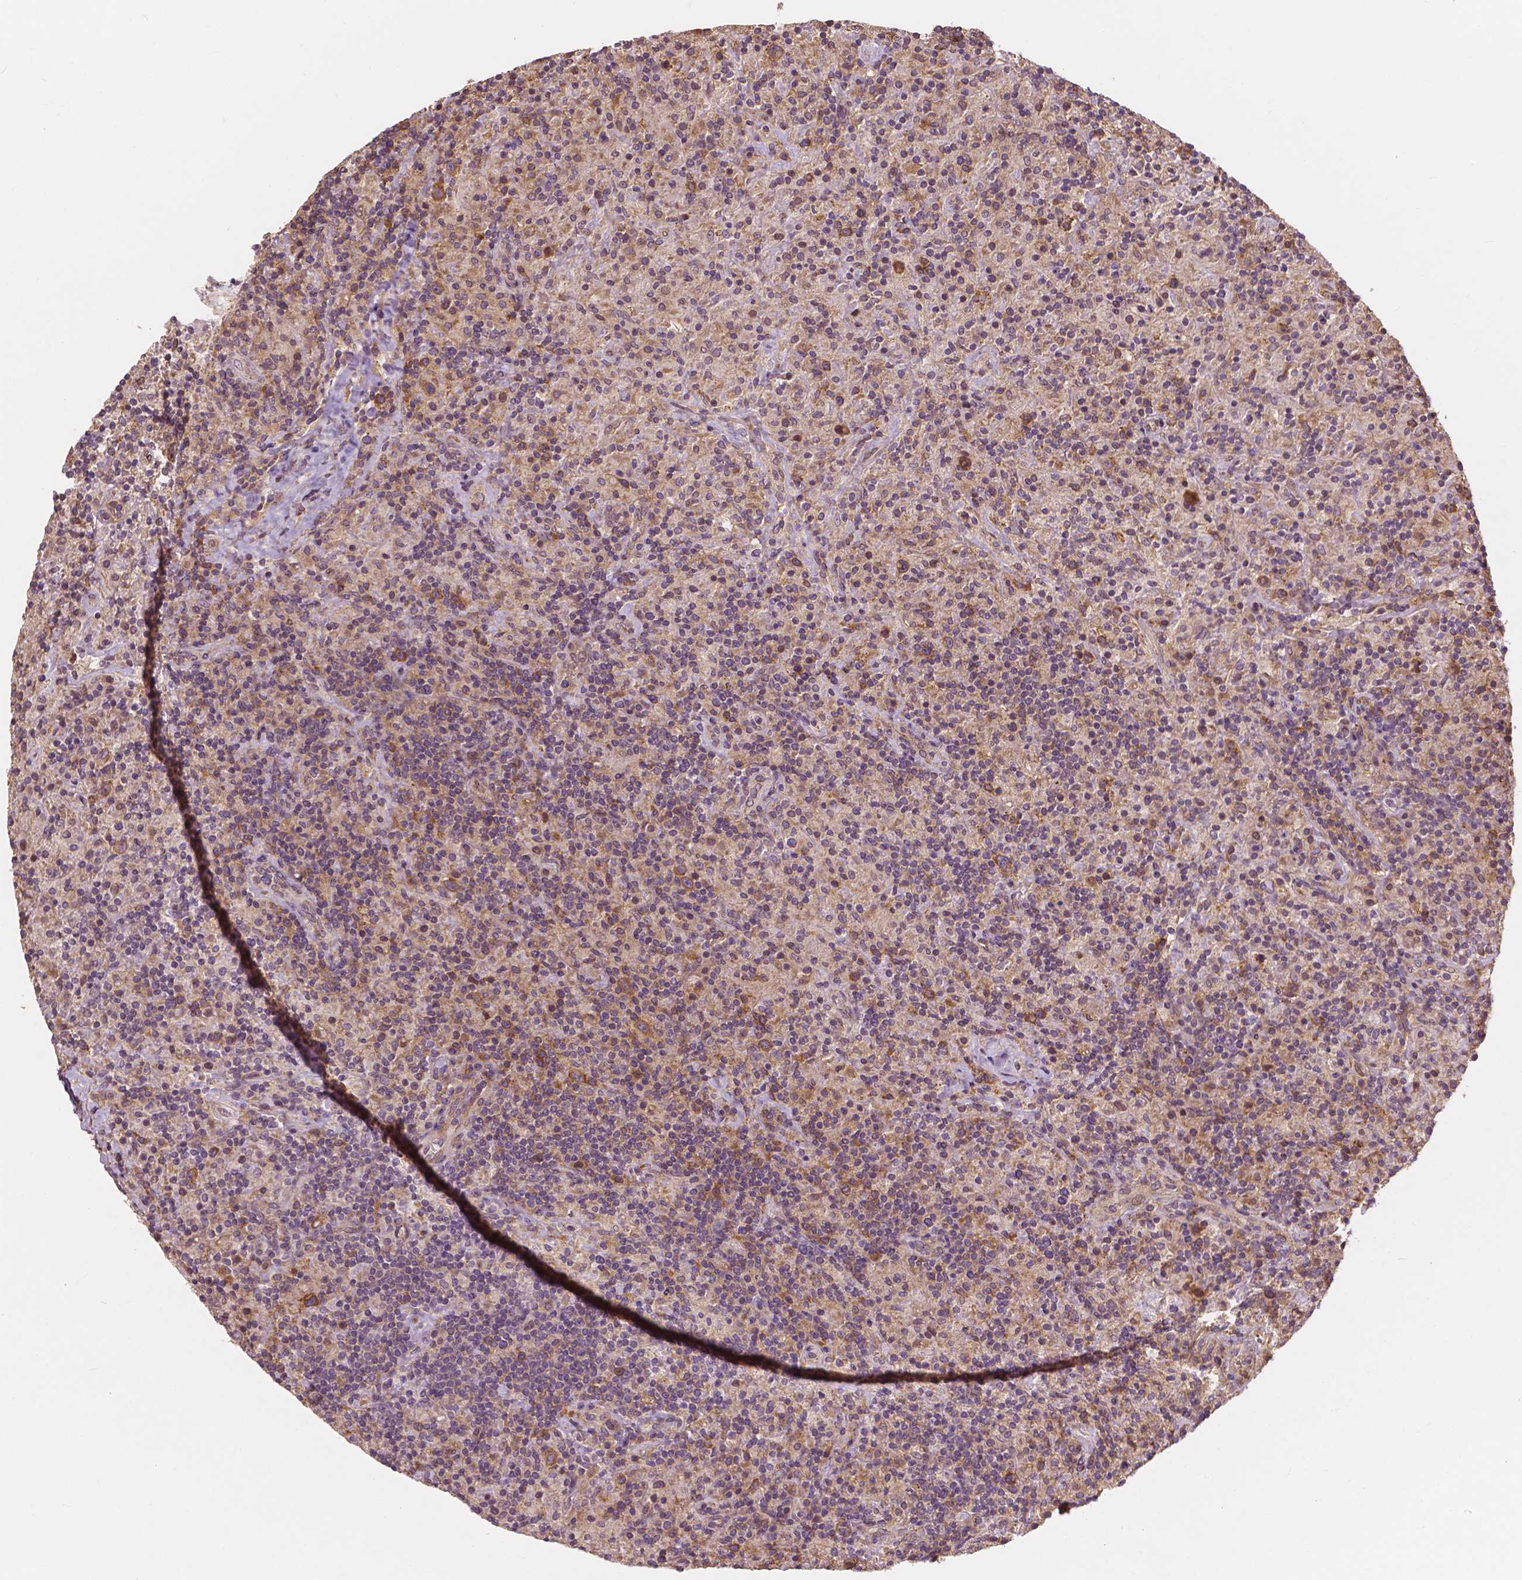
{"staining": {"intensity": "moderate", "quantity": ">75%", "location": "cytoplasmic/membranous"}, "tissue": "lymphoma", "cell_type": "Tumor cells", "image_type": "cancer", "snomed": [{"axis": "morphology", "description": "Hodgkin's disease, NOS"}, {"axis": "topography", "description": "Lymph node"}], "caption": "The photomicrograph exhibits a brown stain indicating the presence of a protein in the cytoplasmic/membranous of tumor cells in lymphoma. The staining is performed using DAB (3,3'-diaminobenzidine) brown chromogen to label protein expression. The nuclei are counter-stained blue using hematoxylin.", "gene": "G3BP1", "patient": {"sex": "male", "age": 70}}